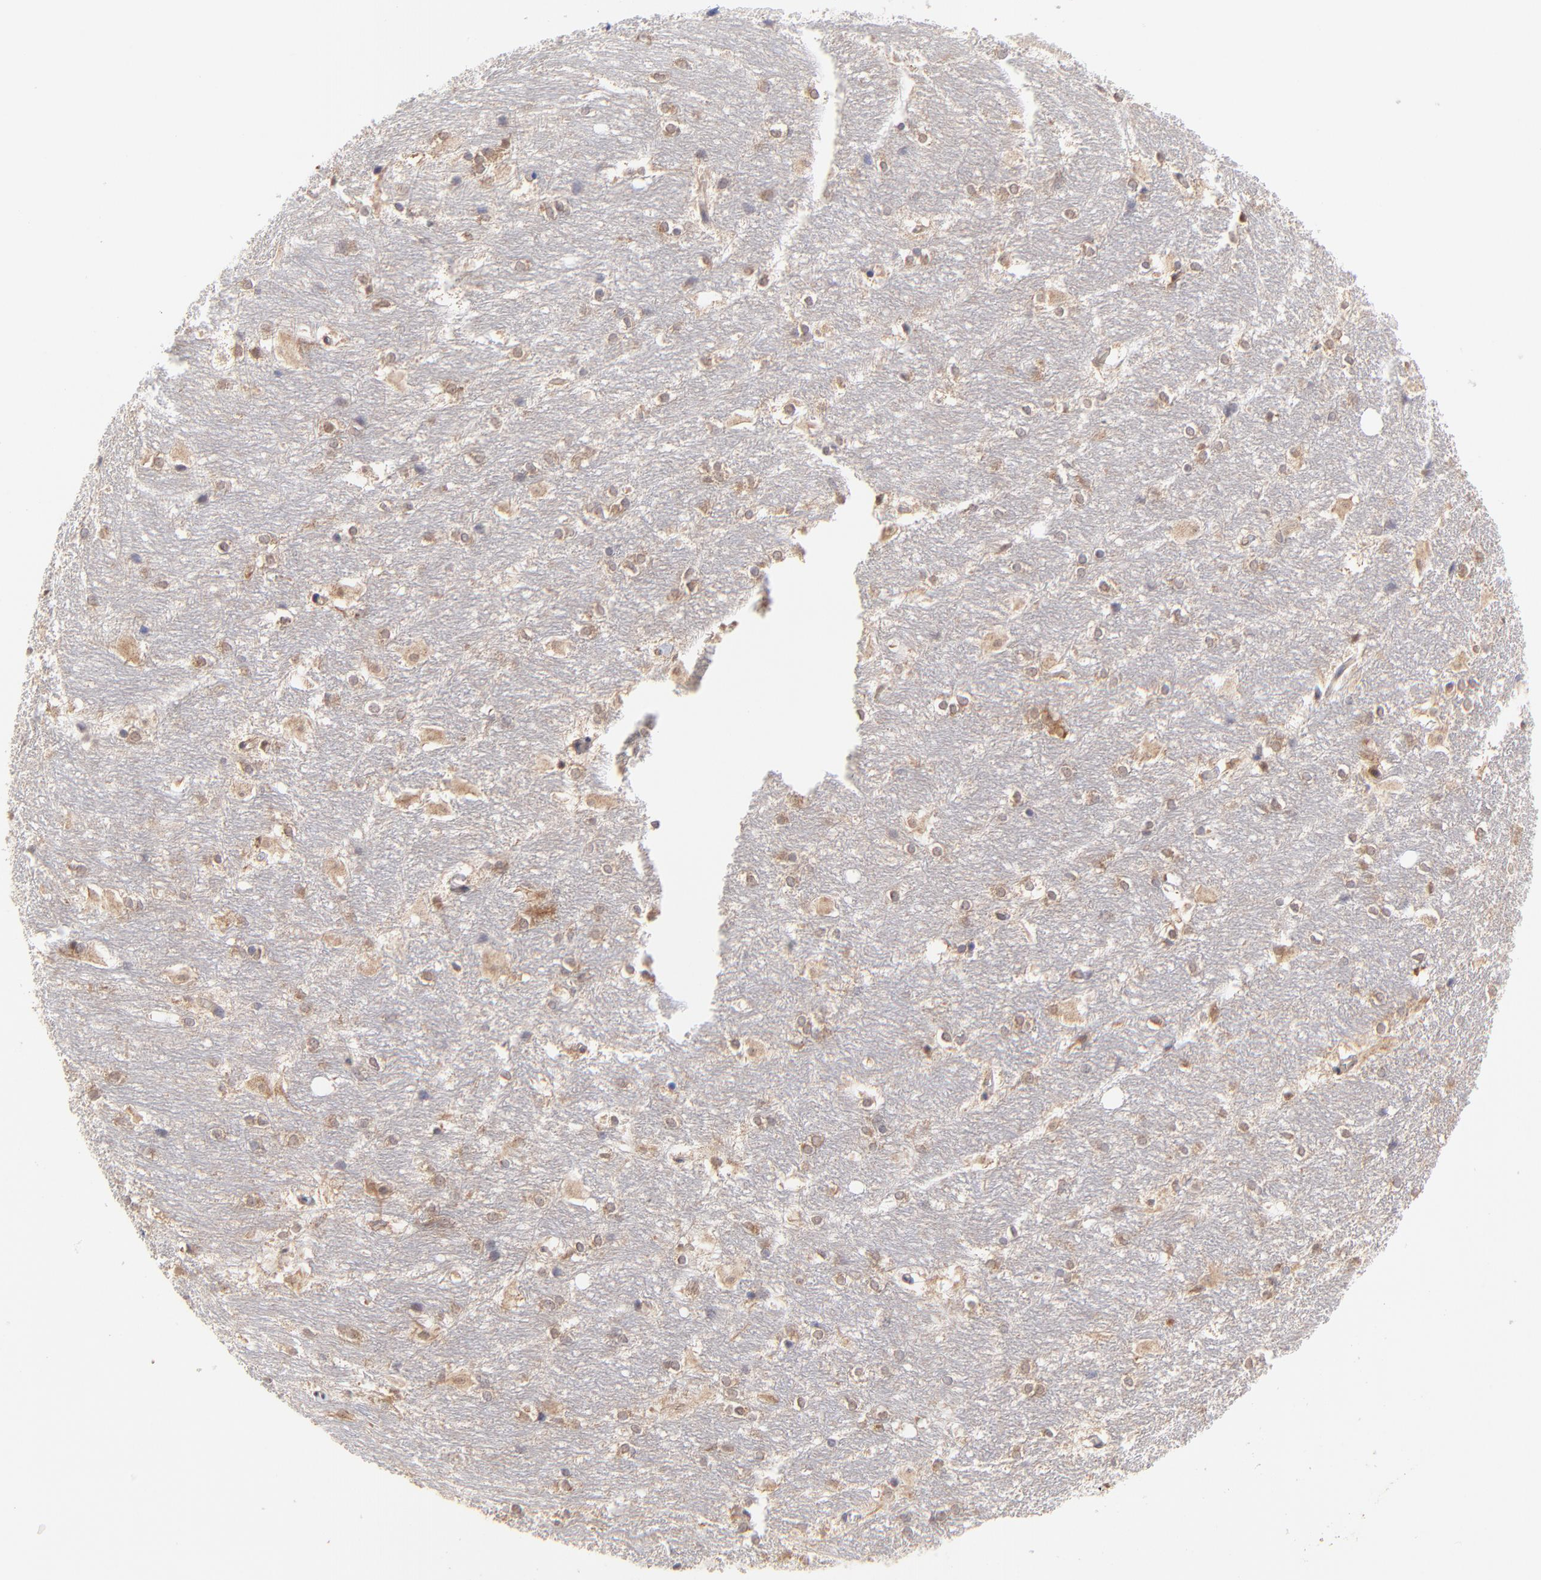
{"staining": {"intensity": "negative", "quantity": "none", "location": "none"}, "tissue": "hippocampus", "cell_type": "Glial cells", "image_type": "normal", "snomed": [{"axis": "morphology", "description": "Normal tissue, NOS"}, {"axis": "topography", "description": "Hippocampus"}], "caption": "Micrograph shows no protein positivity in glial cells of normal hippocampus.", "gene": "GART", "patient": {"sex": "female", "age": 19}}